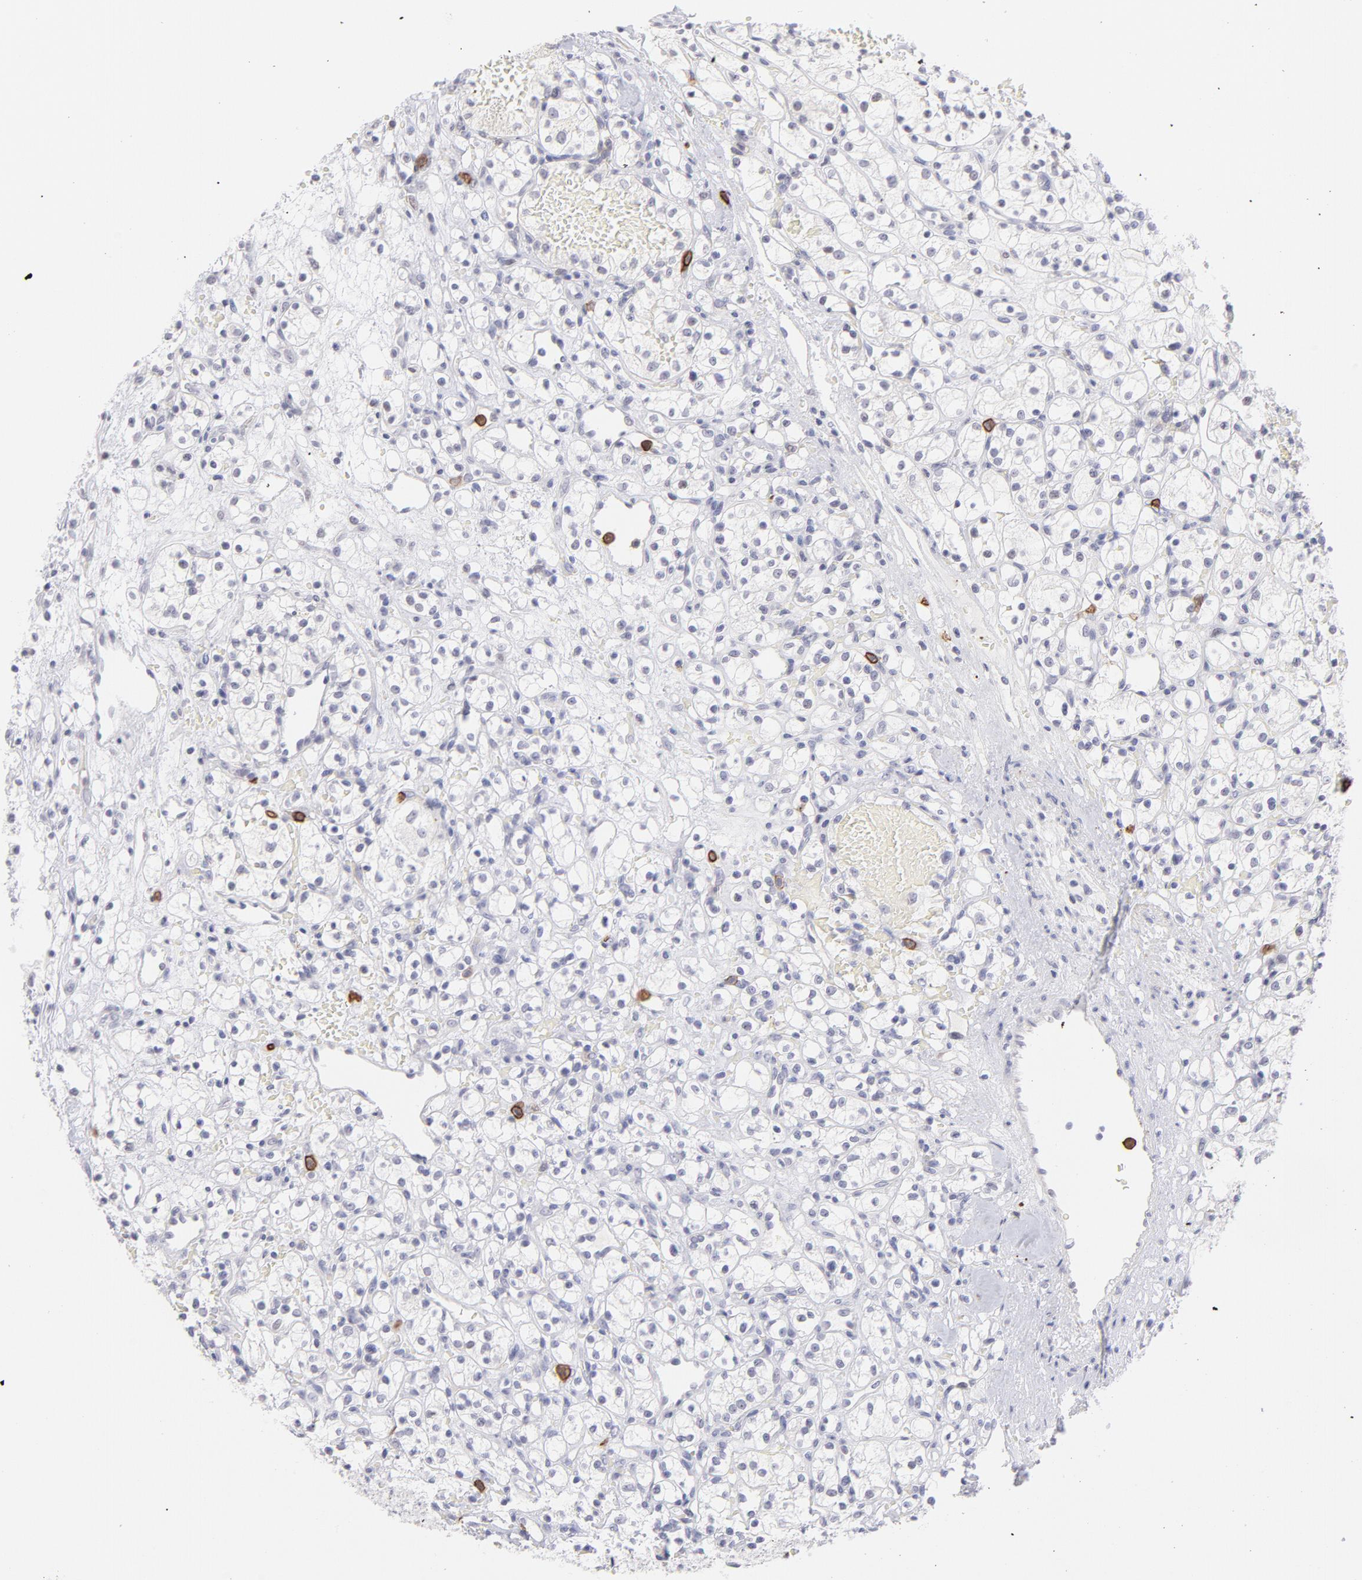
{"staining": {"intensity": "negative", "quantity": "none", "location": "none"}, "tissue": "renal cancer", "cell_type": "Tumor cells", "image_type": "cancer", "snomed": [{"axis": "morphology", "description": "Adenocarcinoma, NOS"}, {"axis": "topography", "description": "Kidney"}], "caption": "Human renal cancer (adenocarcinoma) stained for a protein using immunohistochemistry shows no positivity in tumor cells.", "gene": "LTB4R", "patient": {"sex": "female", "age": 60}}